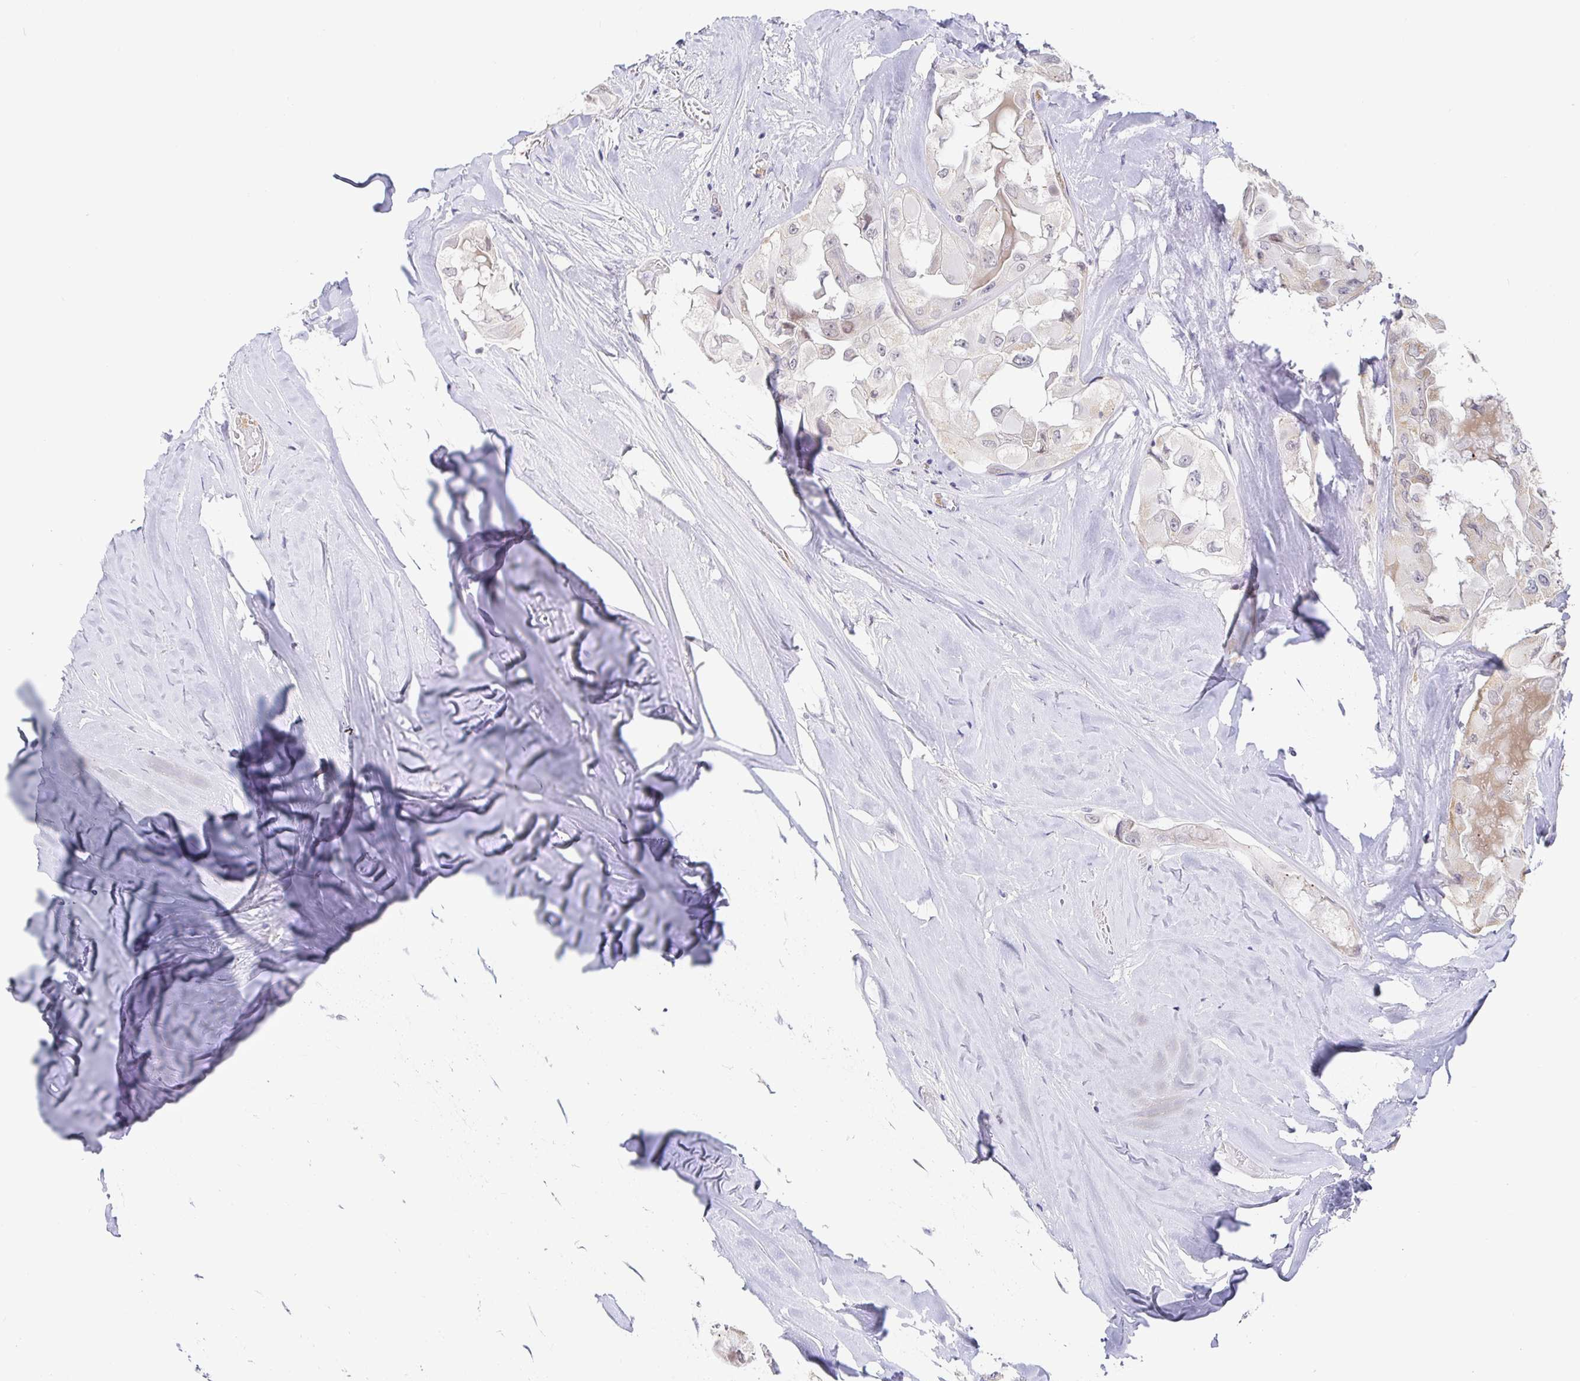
{"staining": {"intensity": "negative", "quantity": "none", "location": "none"}, "tissue": "thyroid cancer", "cell_type": "Tumor cells", "image_type": "cancer", "snomed": [{"axis": "morphology", "description": "Normal tissue, NOS"}, {"axis": "morphology", "description": "Papillary adenocarcinoma, NOS"}, {"axis": "topography", "description": "Thyroid gland"}], "caption": "The photomicrograph displays no staining of tumor cells in thyroid cancer (papillary adenocarcinoma). The staining is performed using DAB (3,3'-diaminobenzidine) brown chromogen with nuclei counter-stained in using hematoxylin.", "gene": "CIT", "patient": {"sex": "female", "age": 59}}